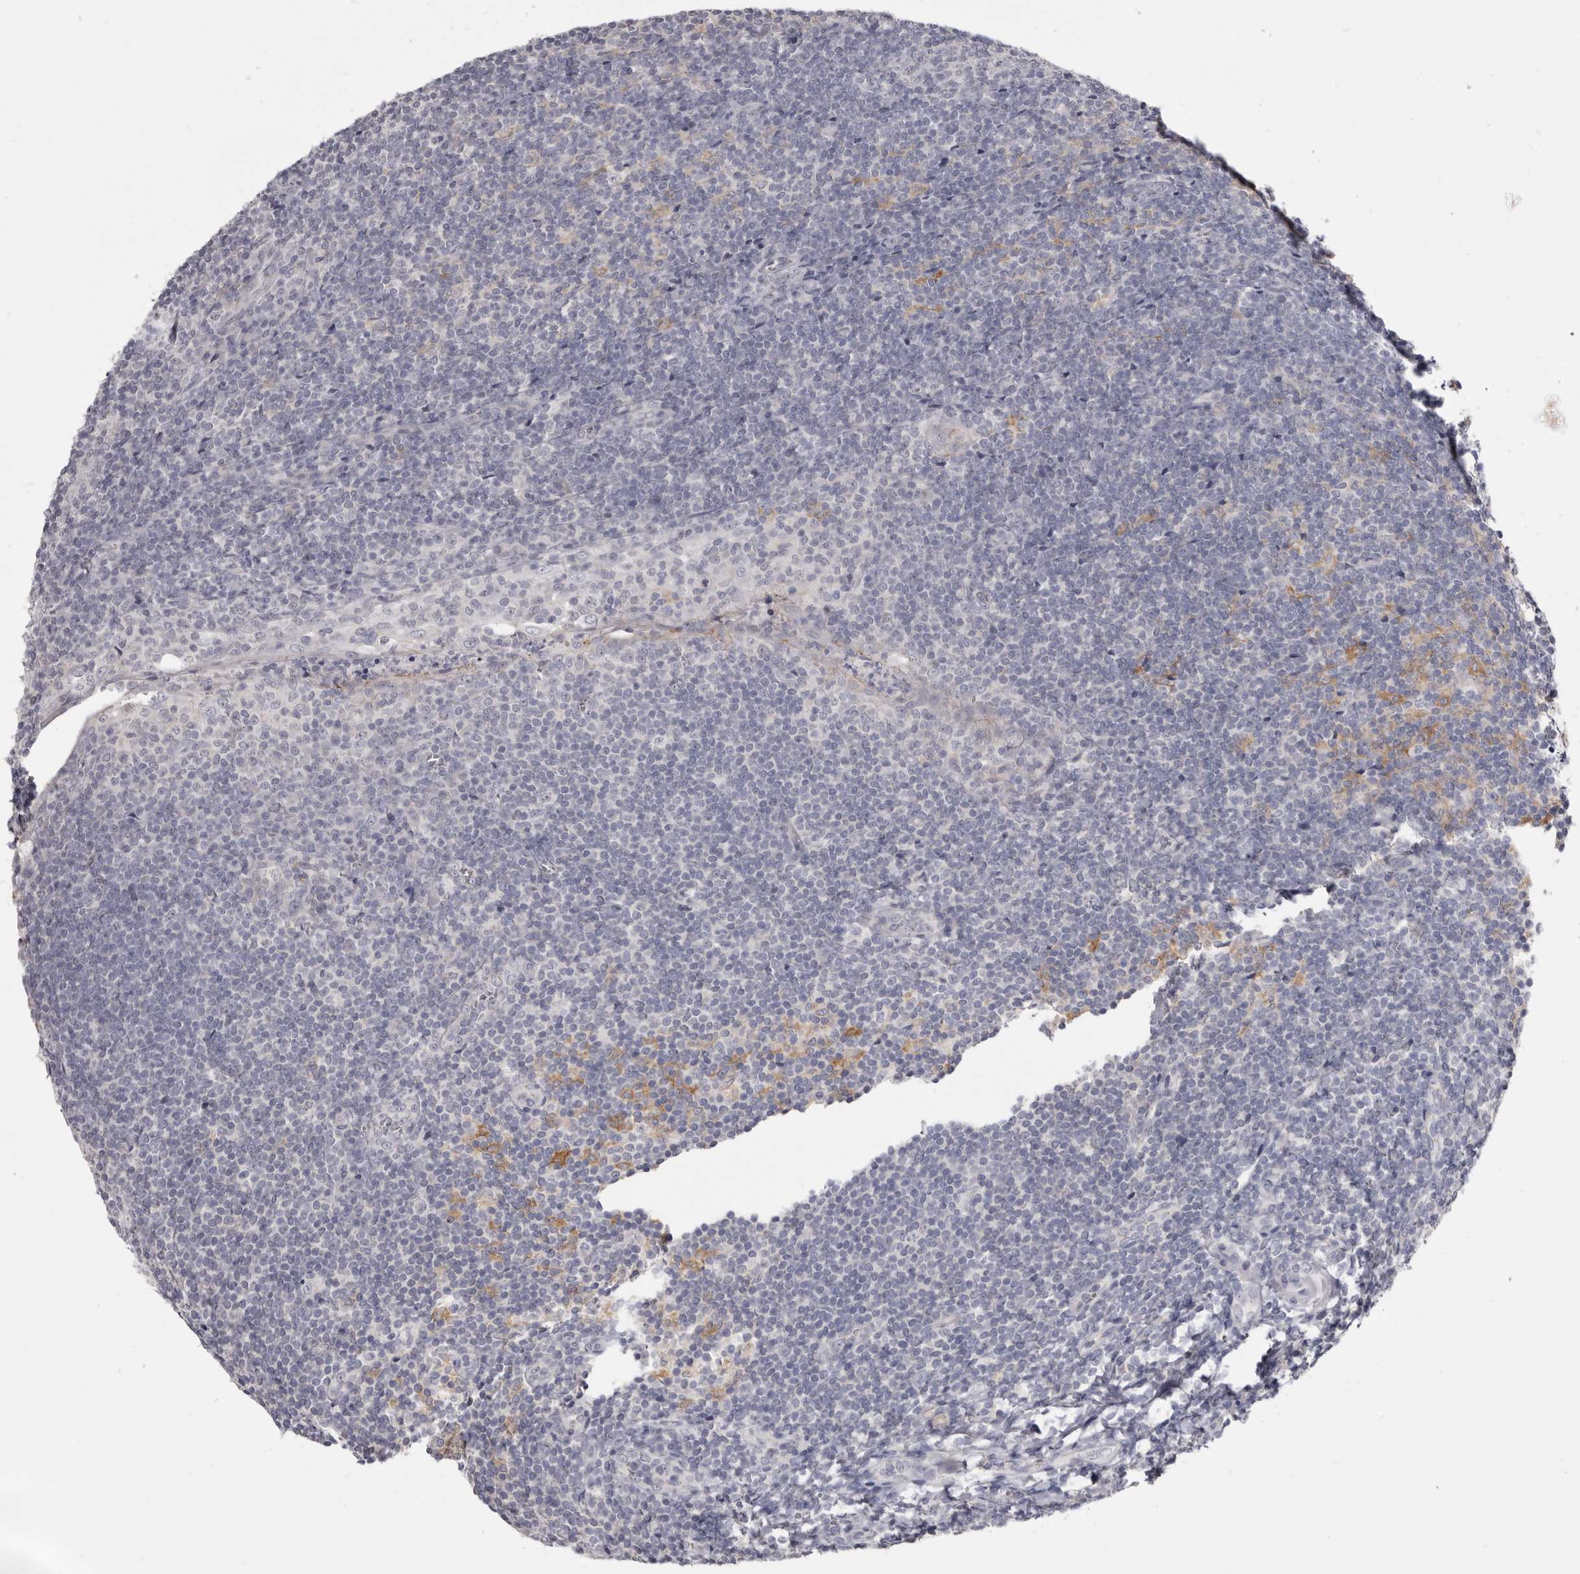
{"staining": {"intensity": "negative", "quantity": "none", "location": "none"}, "tissue": "tonsil", "cell_type": "Germinal center cells", "image_type": "normal", "snomed": [{"axis": "morphology", "description": "Normal tissue, NOS"}, {"axis": "topography", "description": "Tonsil"}], "caption": "Immunohistochemistry micrograph of normal tonsil: tonsil stained with DAB (3,3'-diaminobenzidine) shows no significant protein expression in germinal center cells. (IHC, brightfield microscopy, high magnification).", "gene": "CGN", "patient": {"sex": "male", "age": 37}}